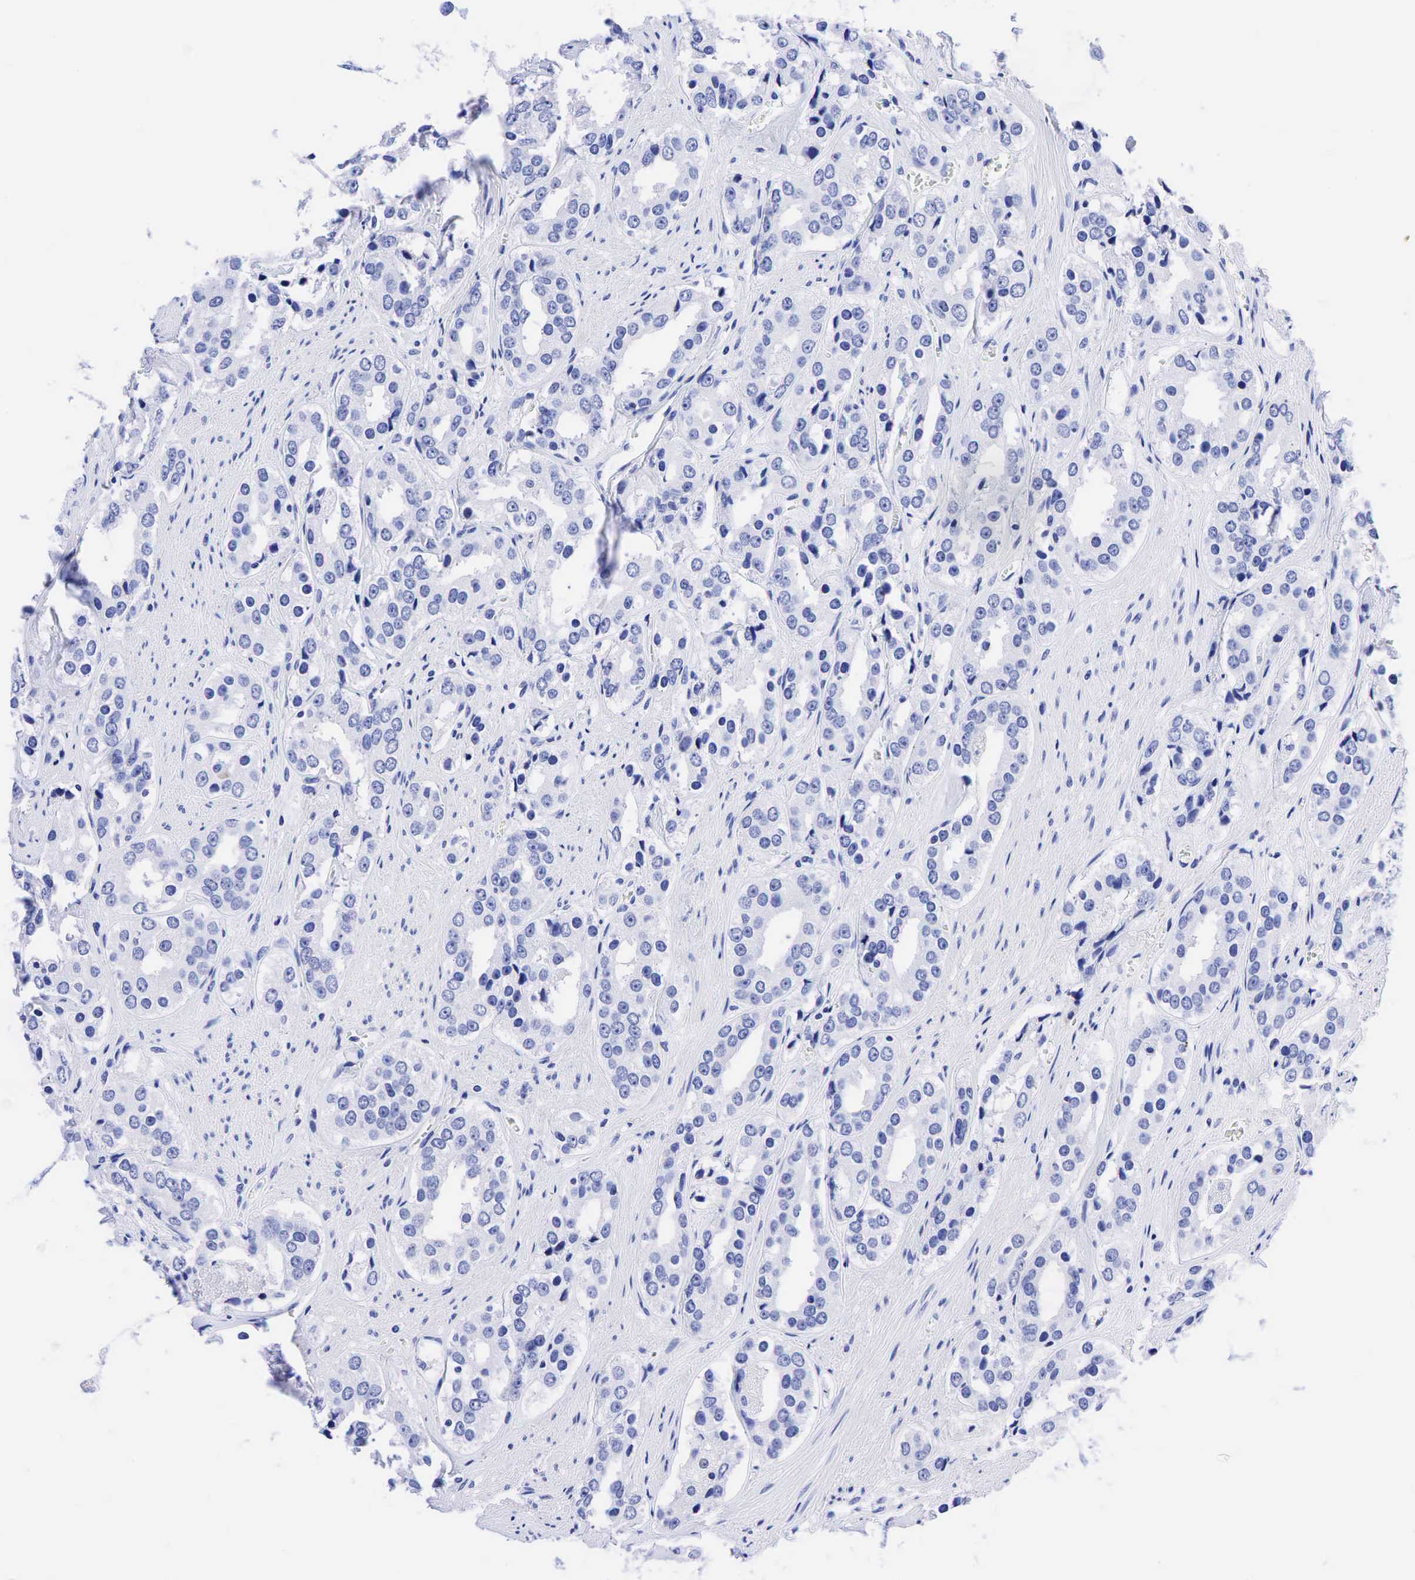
{"staining": {"intensity": "negative", "quantity": "none", "location": "none"}, "tissue": "prostate cancer", "cell_type": "Tumor cells", "image_type": "cancer", "snomed": [{"axis": "morphology", "description": "Adenocarcinoma, Medium grade"}, {"axis": "topography", "description": "Prostate"}], "caption": "Immunohistochemical staining of medium-grade adenocarcinoma (prostate) displays no significant expression in tumor cells. Nuclei are stained in blue.", "gene": "CEACAM5", "patient": {"sex": "male", "age": 73}}